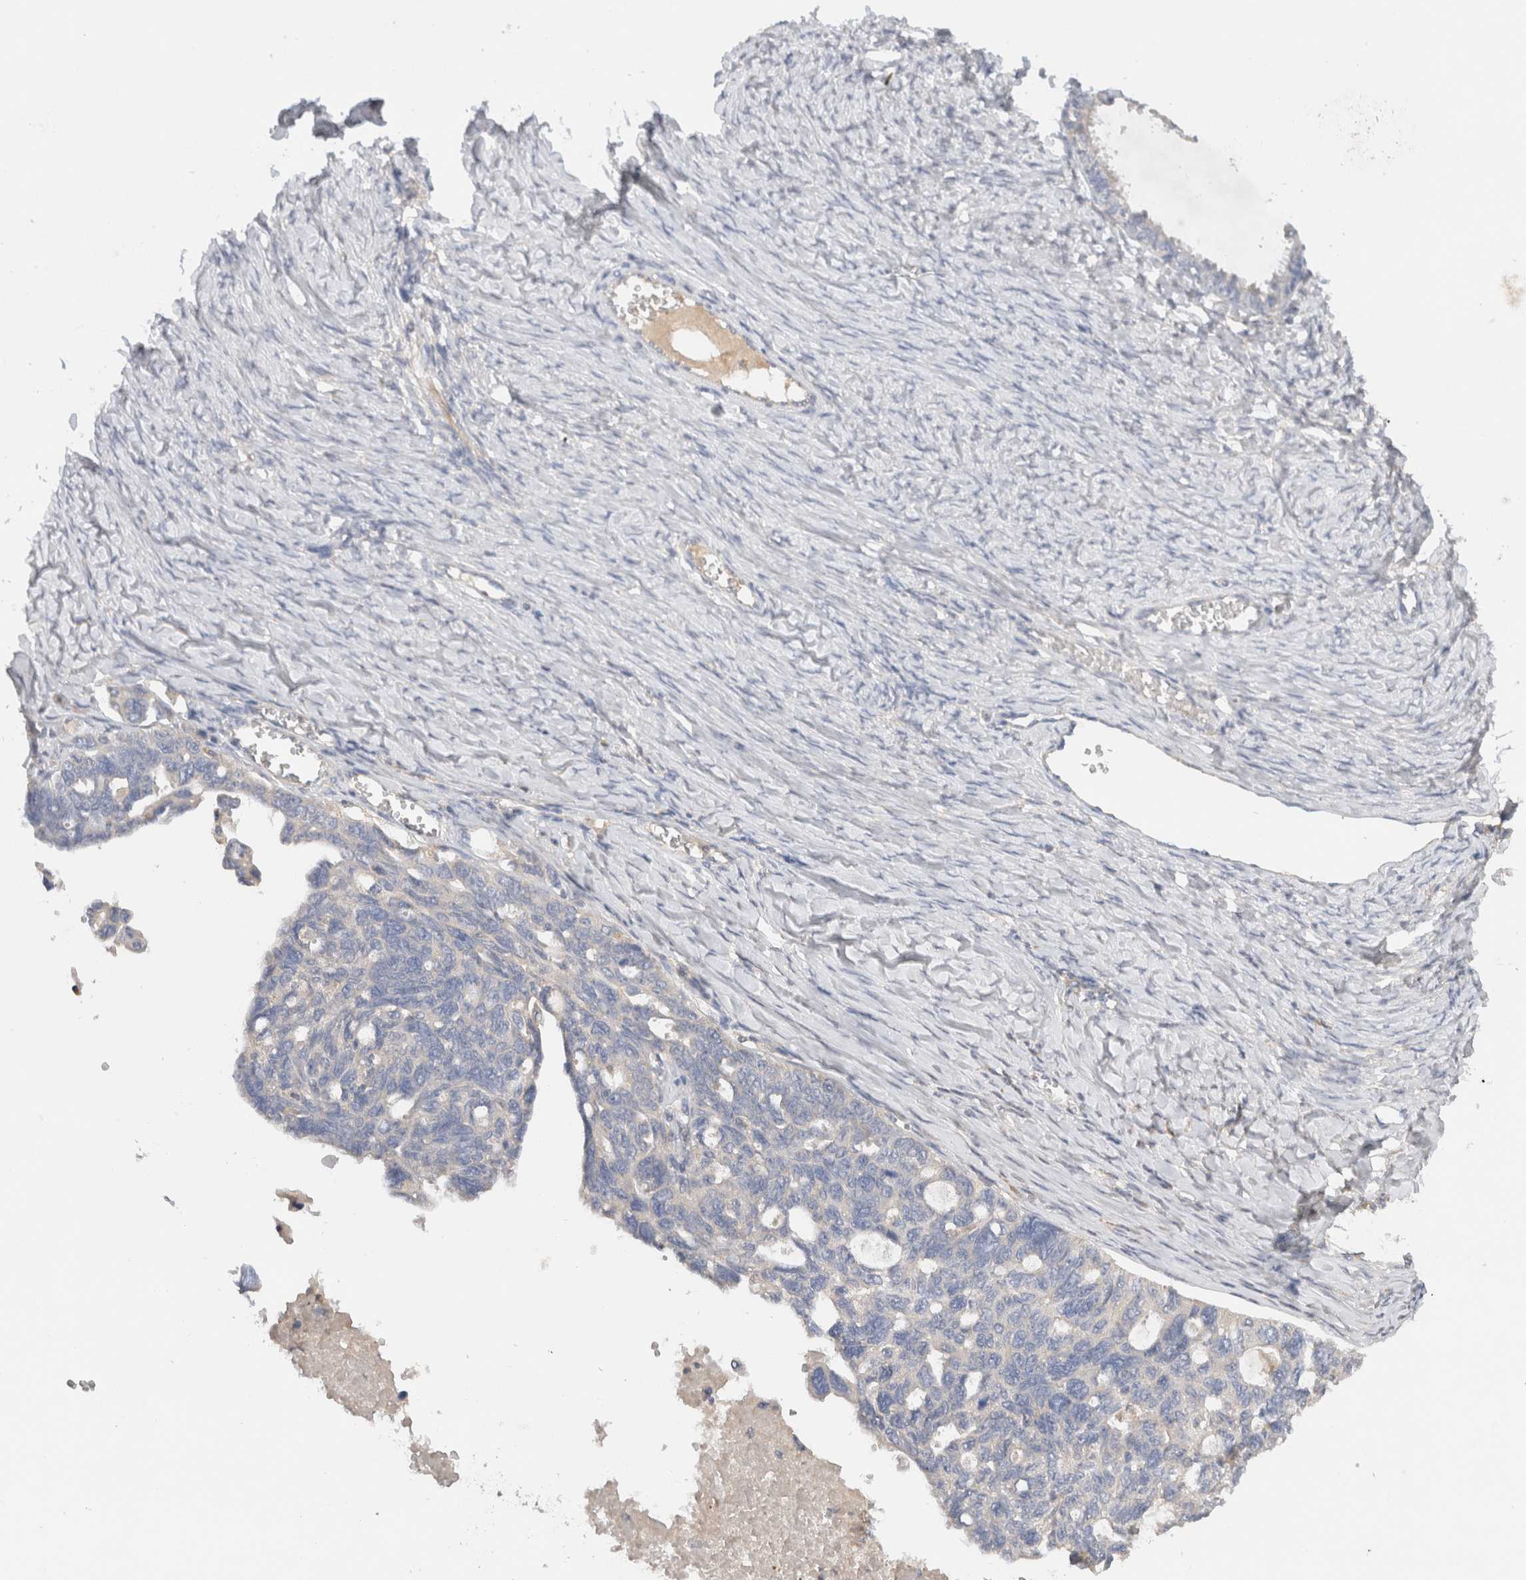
{"staining": {"intensity": "negative", "quantity": "none", "location": "none"}, "tissue": "ovarian cancer", "cell_type": "Tumor cells", "image_type": "cancer", "snomed": [{"axis": "morphology", "description": "Cystadenocarcinoma, serous, NOS"}, {"axis": "topography", "description": "Ovary"}], "caption": "DAB immunohistochemical staining of human ovarian serous cystadenocarcinoma shows no significant expression in tumor cells.", "gene": "SGK3", "patient": {"sex": "female", "age": 79}}